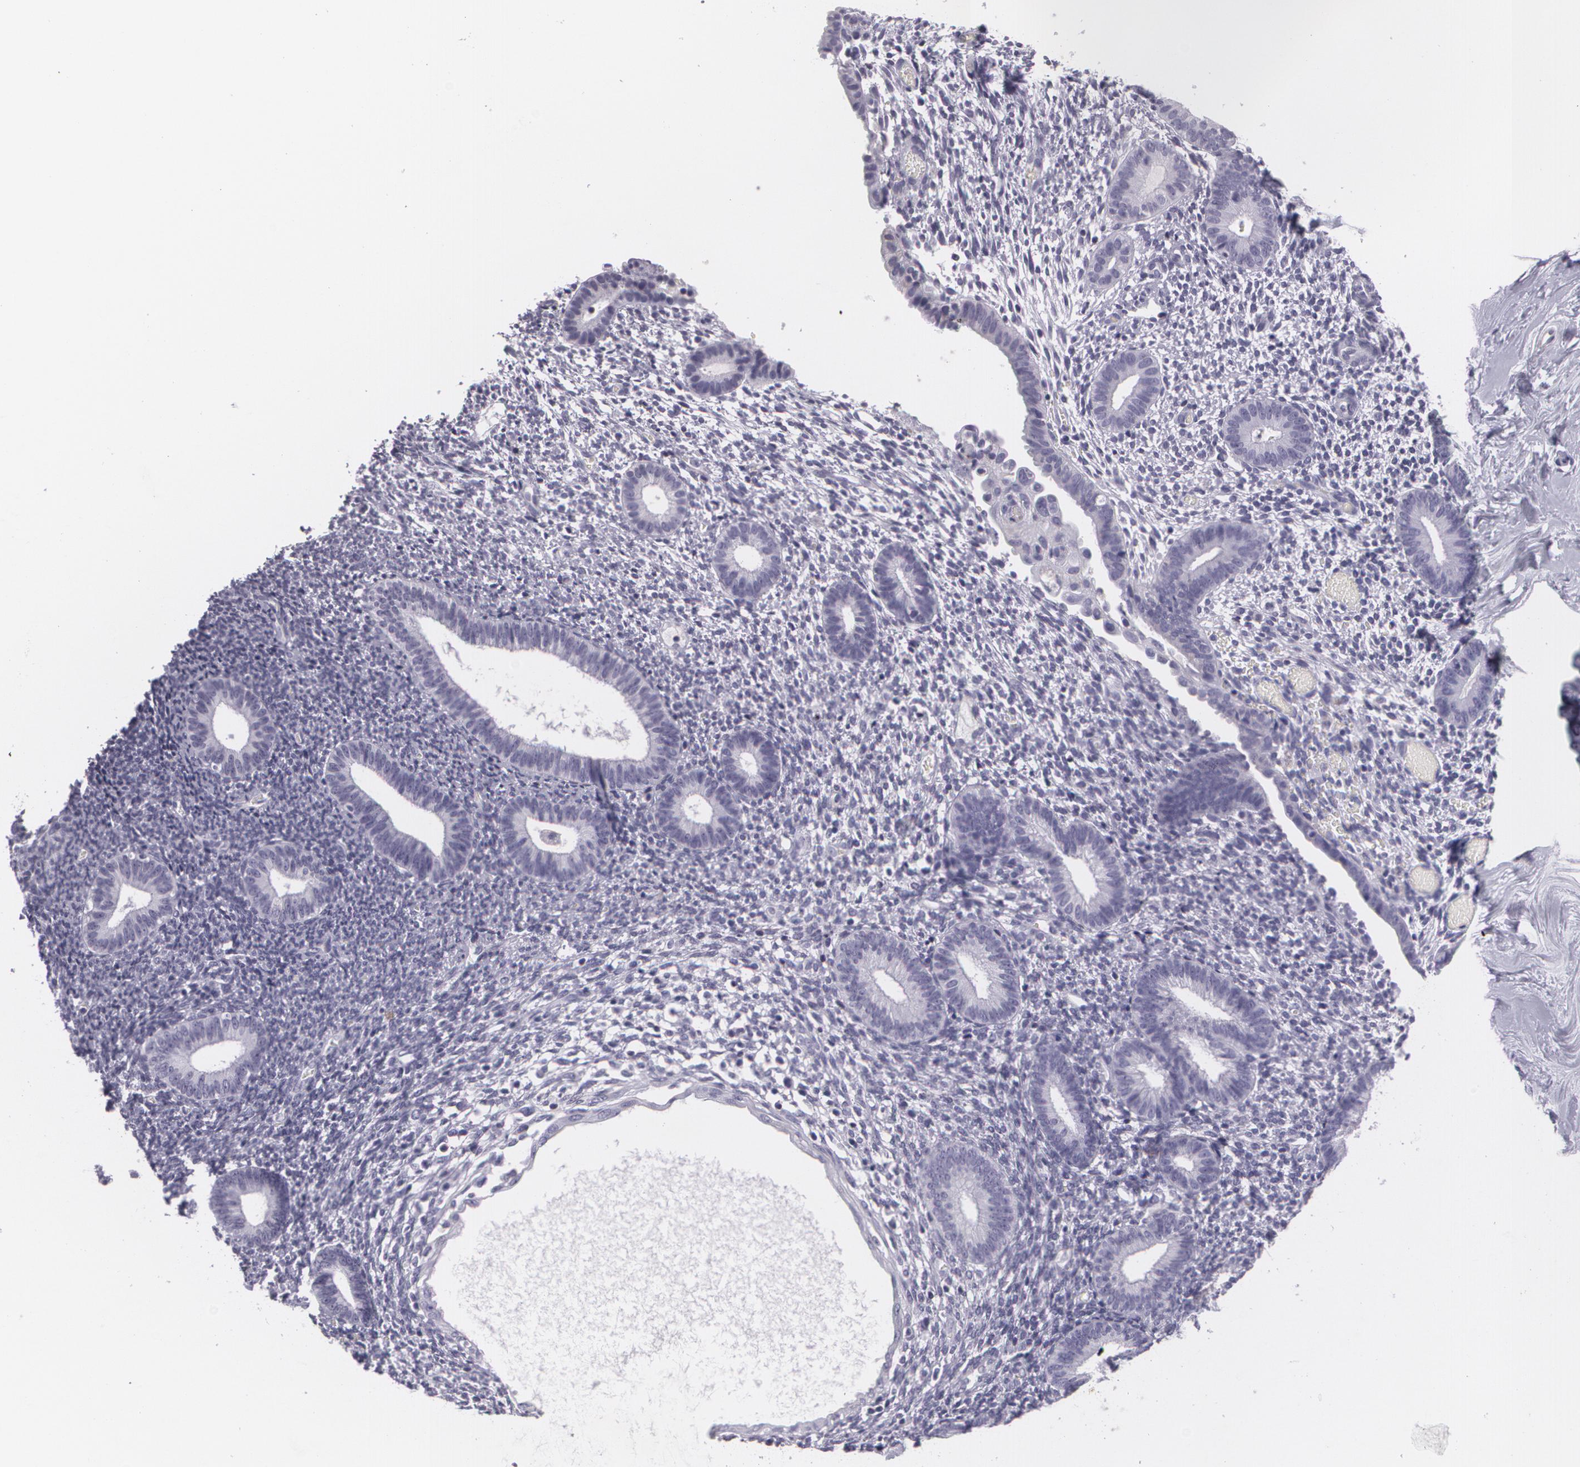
{"staining": {"intensity": "negative", "quantity": "none", "location": "none"}, "tissue": "endometrium", "cell_type": "Cells in endometrial stroma", "image_type": "normal", "snomed": [{"axis": "morphology", "description": "Normal tissue, NOS"}, {"axis": "topography", "description": "Smooth muscle"}, {"axis": "topography", "description": "Endometrium"}], "caption": "A high-resolution micrograph shows IHC staining of normal endometrium, which displays no significant expression in cells in endometrial stroma.", "gene": "MAP2", "patient": {"sex": "female", "age": 57}}